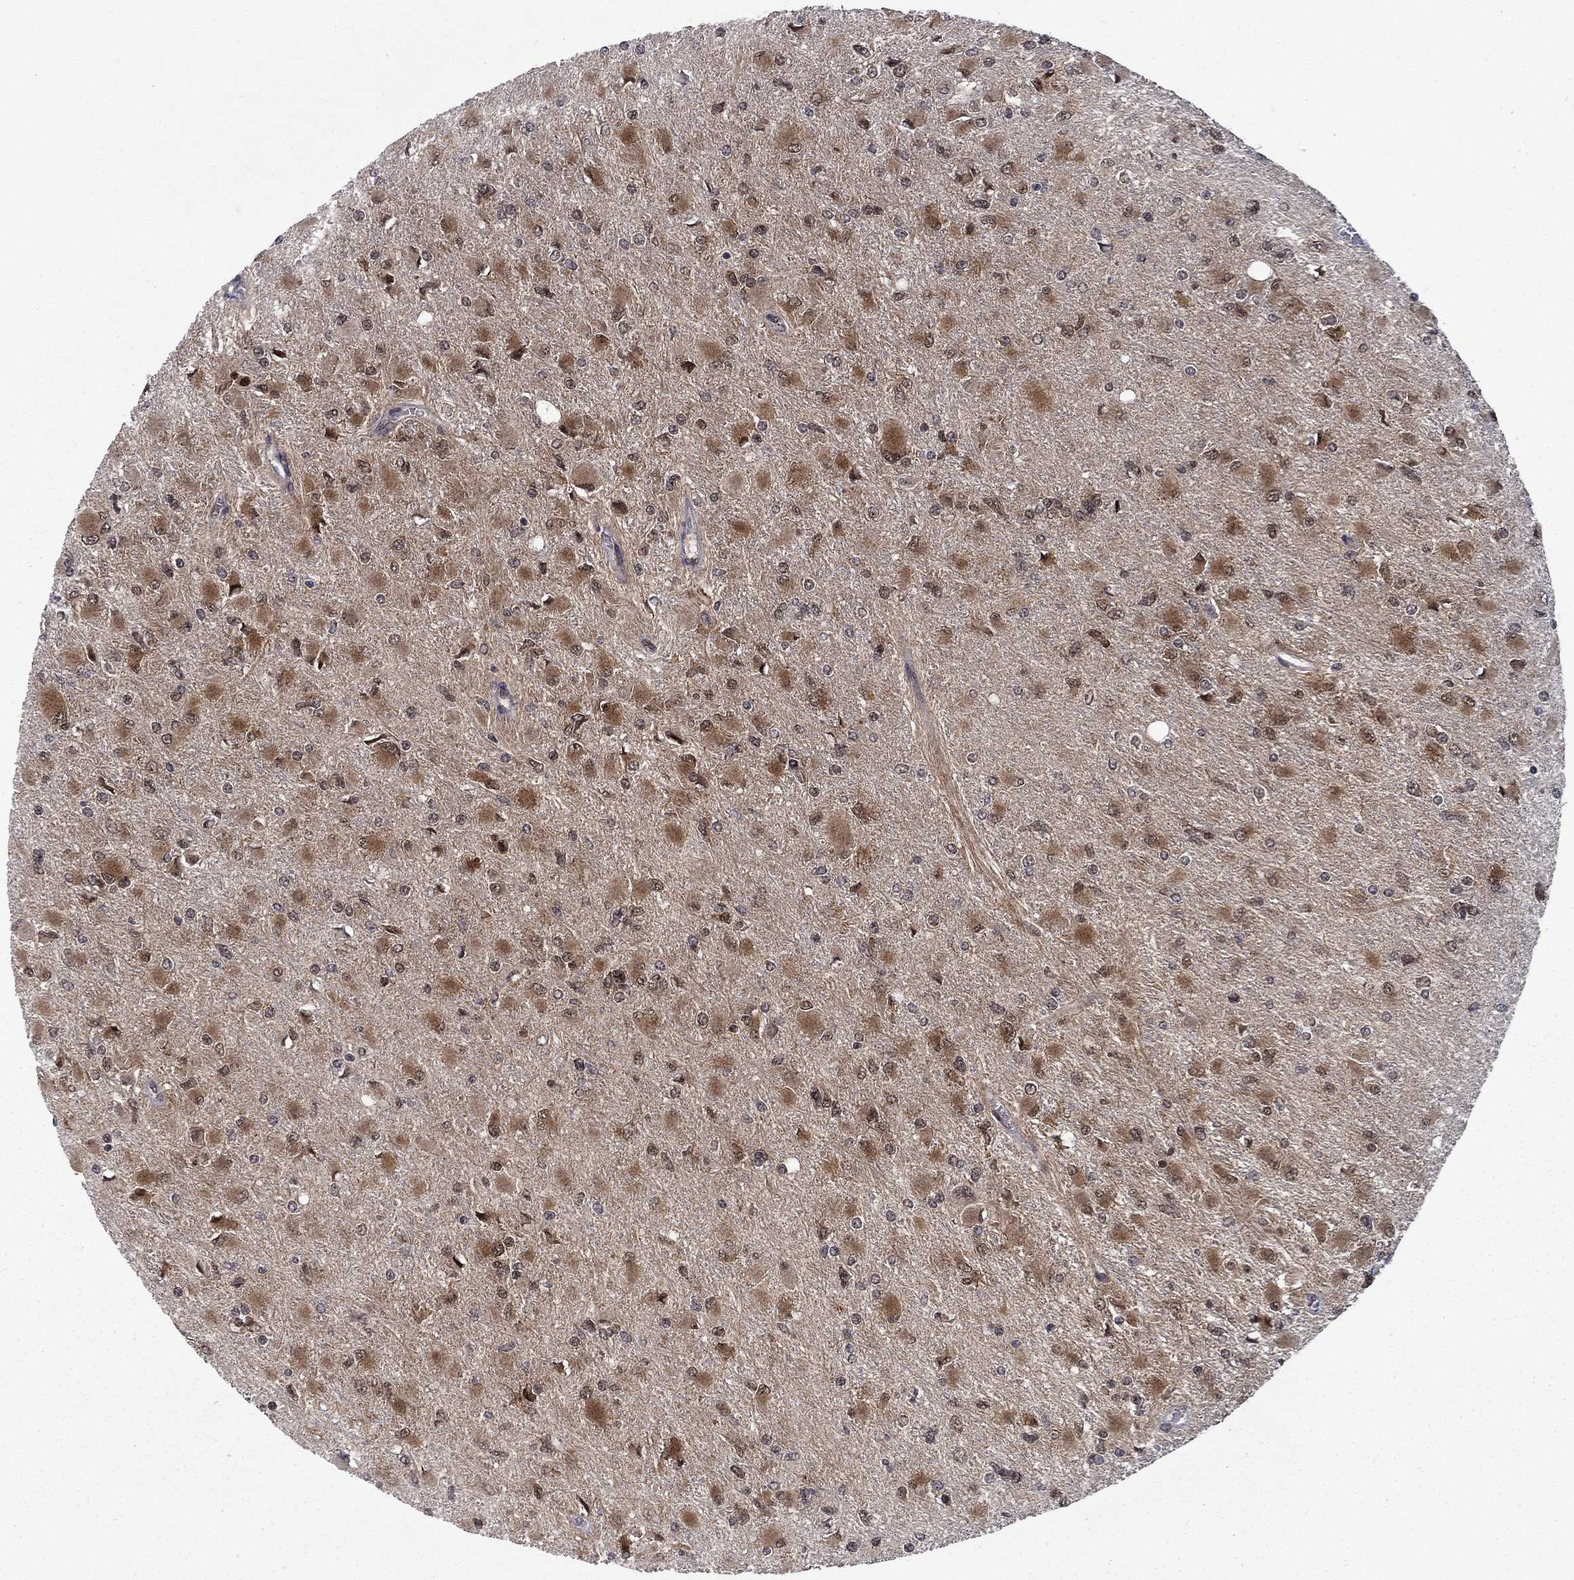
{"staining": {"intensity": "moderate", "quantity": "25%-75%", "location": "cytoplasmic/membranous"}, "tissue": "glioma", "cell_type": "Tumor cells", "image_type": "cancer", "snomed": [{"axis": "morphology", "description": "Glioma, malignant, High grade"}, {"axis": "topography", "description": "Cerebral cortex"}], "caption": "DAB immunohistochemical staining of malignant glioma (high-grade) exhibits moderate cytoplasmic/membranous protein staining in about 25%-75% of tumor cells.", "gene": "DNAJA1", "patient": {"sex": "female", "age": 36}}